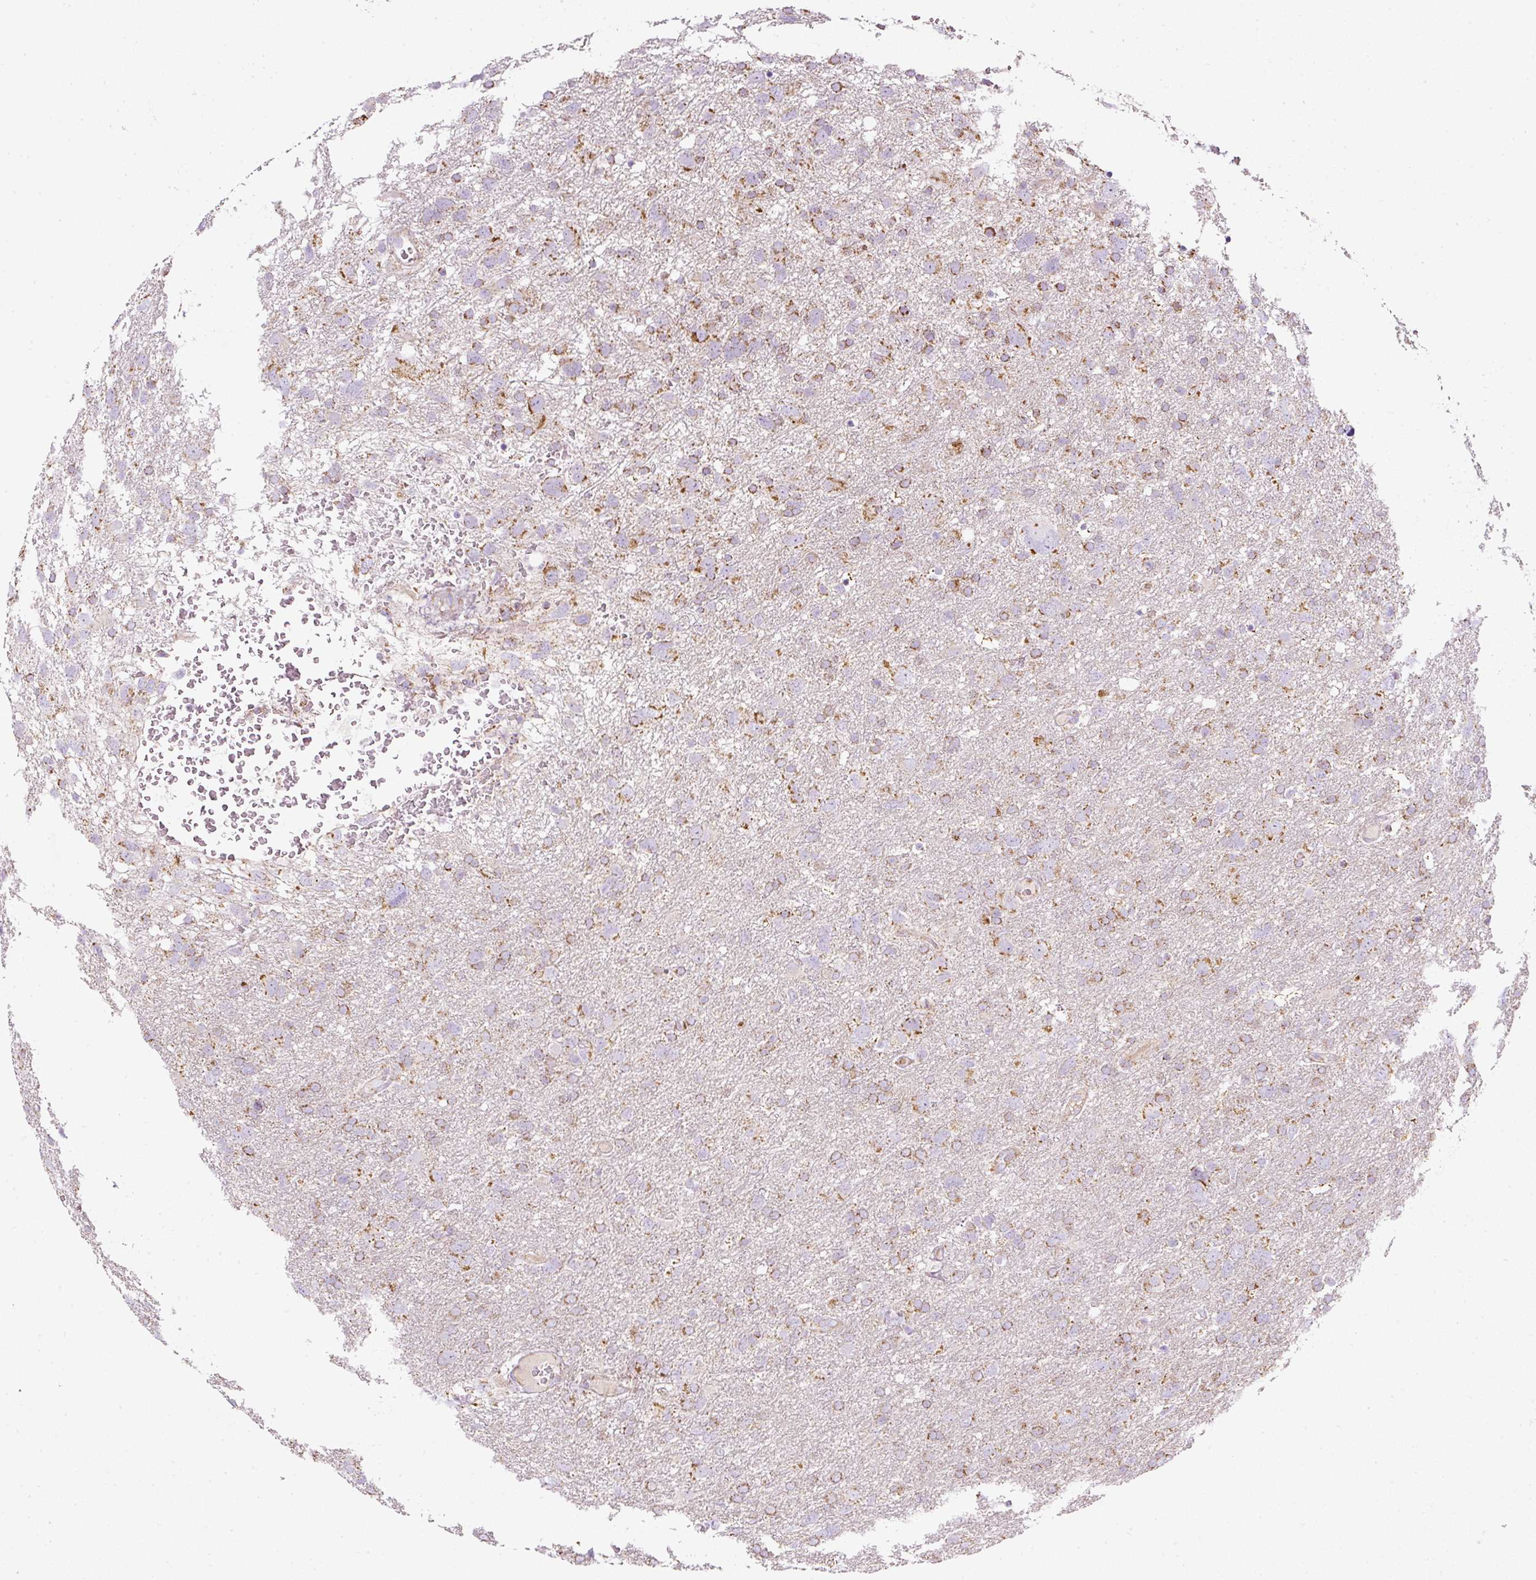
{"staining": {"intensity": "moderate", "quantity": "25%-75%", "location": "cytoplasmic/membranous"}, "tissue": "glioma", "cell_type": "Tumor cells", "image_type": "cancer", "snomed": [{"axis": "morphology", "description": "Glioma, malignant, High grade"}, {"axis": "topography", "description": "Brain"}], "caption": "Glioma stained with a protein marker exhibits moderate staining in tumor cells.", "gene": "SDHA", "patient": {"sex": "male", "age": 61}}